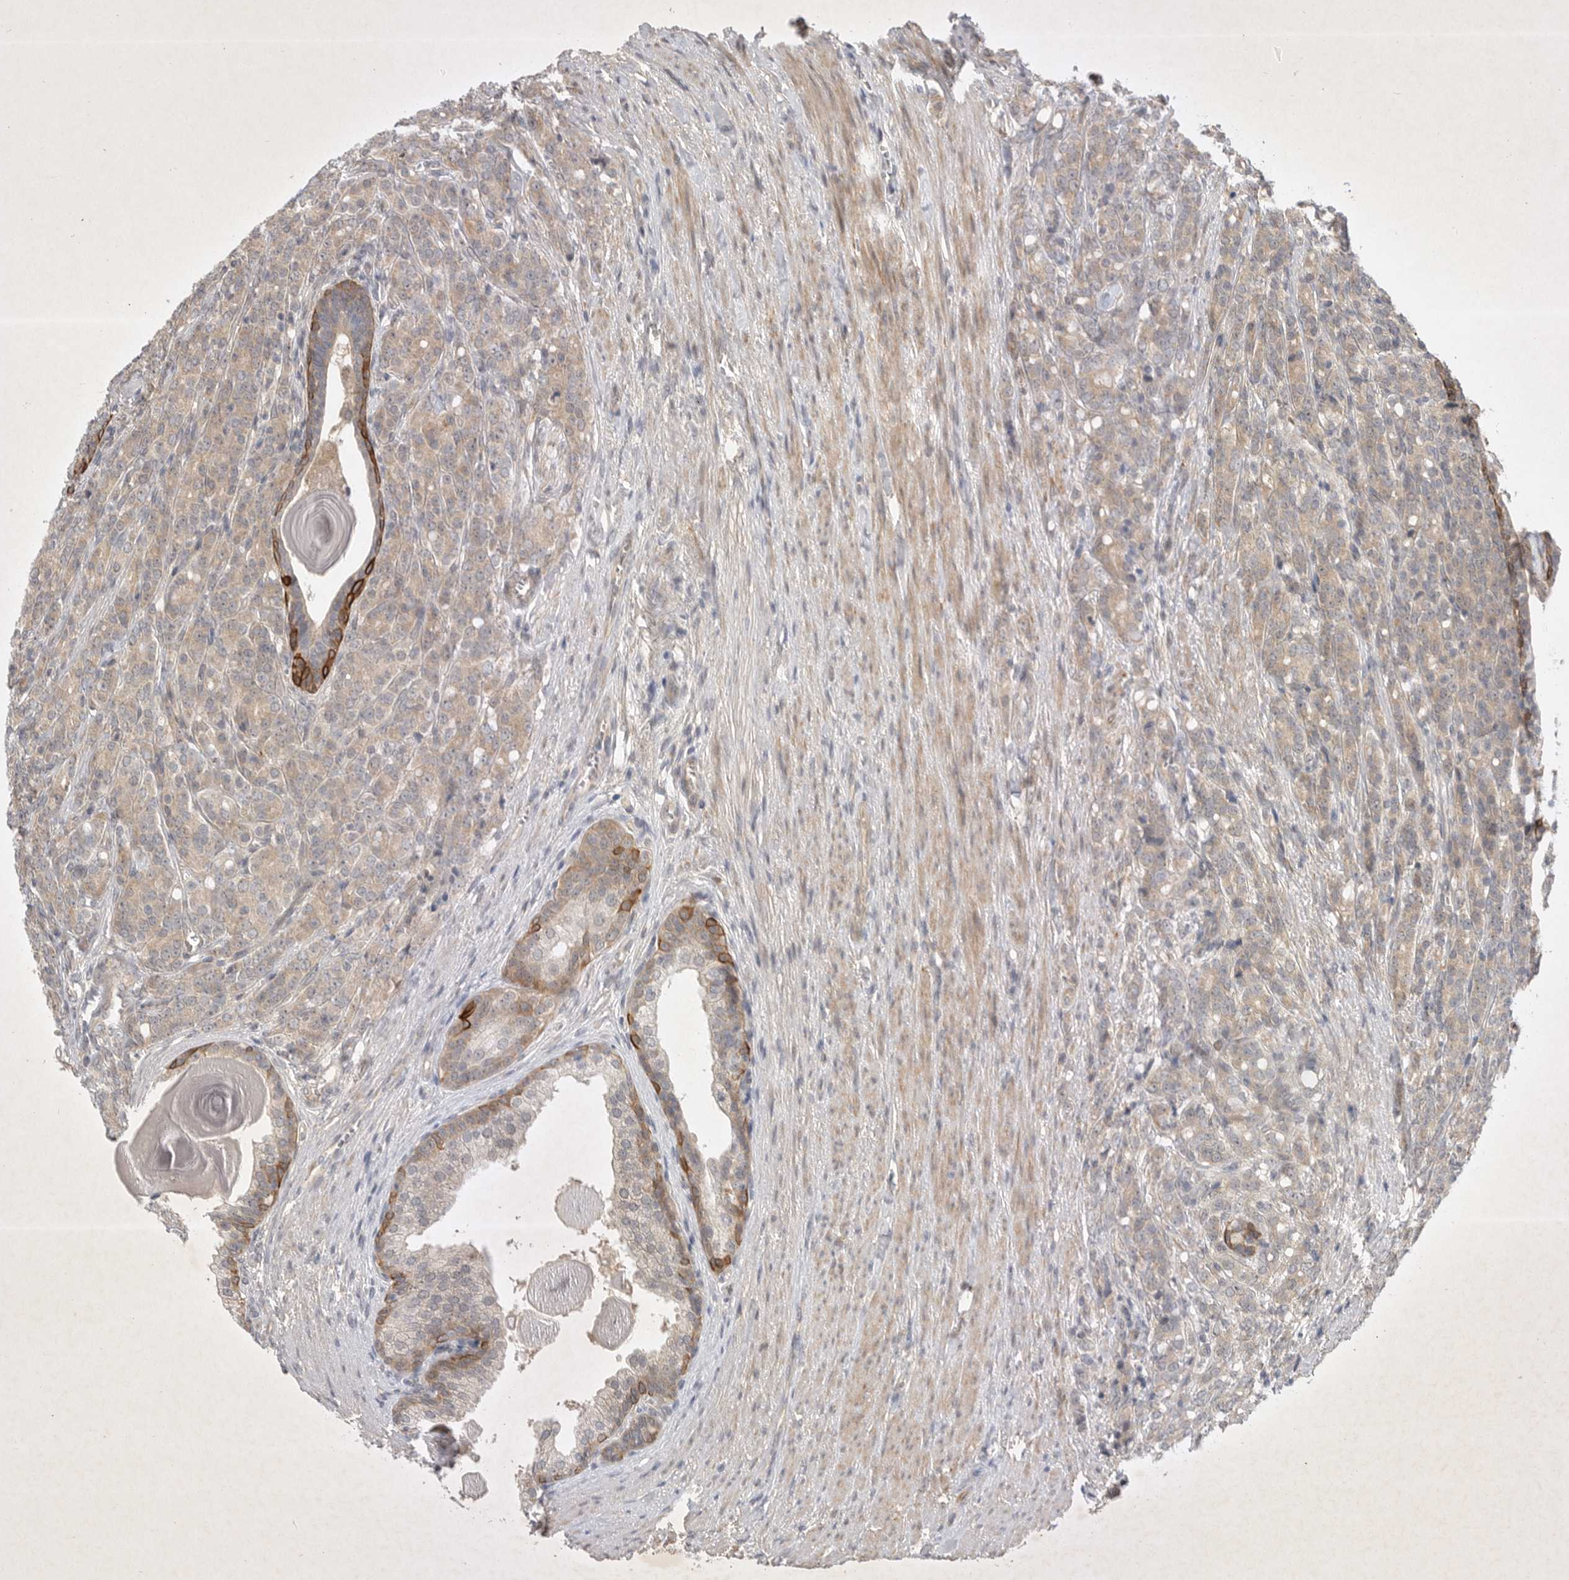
{"staining": {"intensity": "weak", "quantity": ">75%", "location": "cytoplasmic/membranous"}, "tissue": "prostate cancer", "cell_type": "Tumor cells", "image_type": "cancer", "snomed": [{"axis": "morphology", "description": "Adenocarcinoma, High grade"}, {"axis": "topography", "description": "Prostate"}], "caption": "Prostate high-grade adenocarcinoma was stained to show a protein in brown. There is low levels of weak cytoplasmic/membranous expression in about >75% of tumor cells.", "gene": "PTPDC1", "patient": {"sex": "male", "age": 62}}